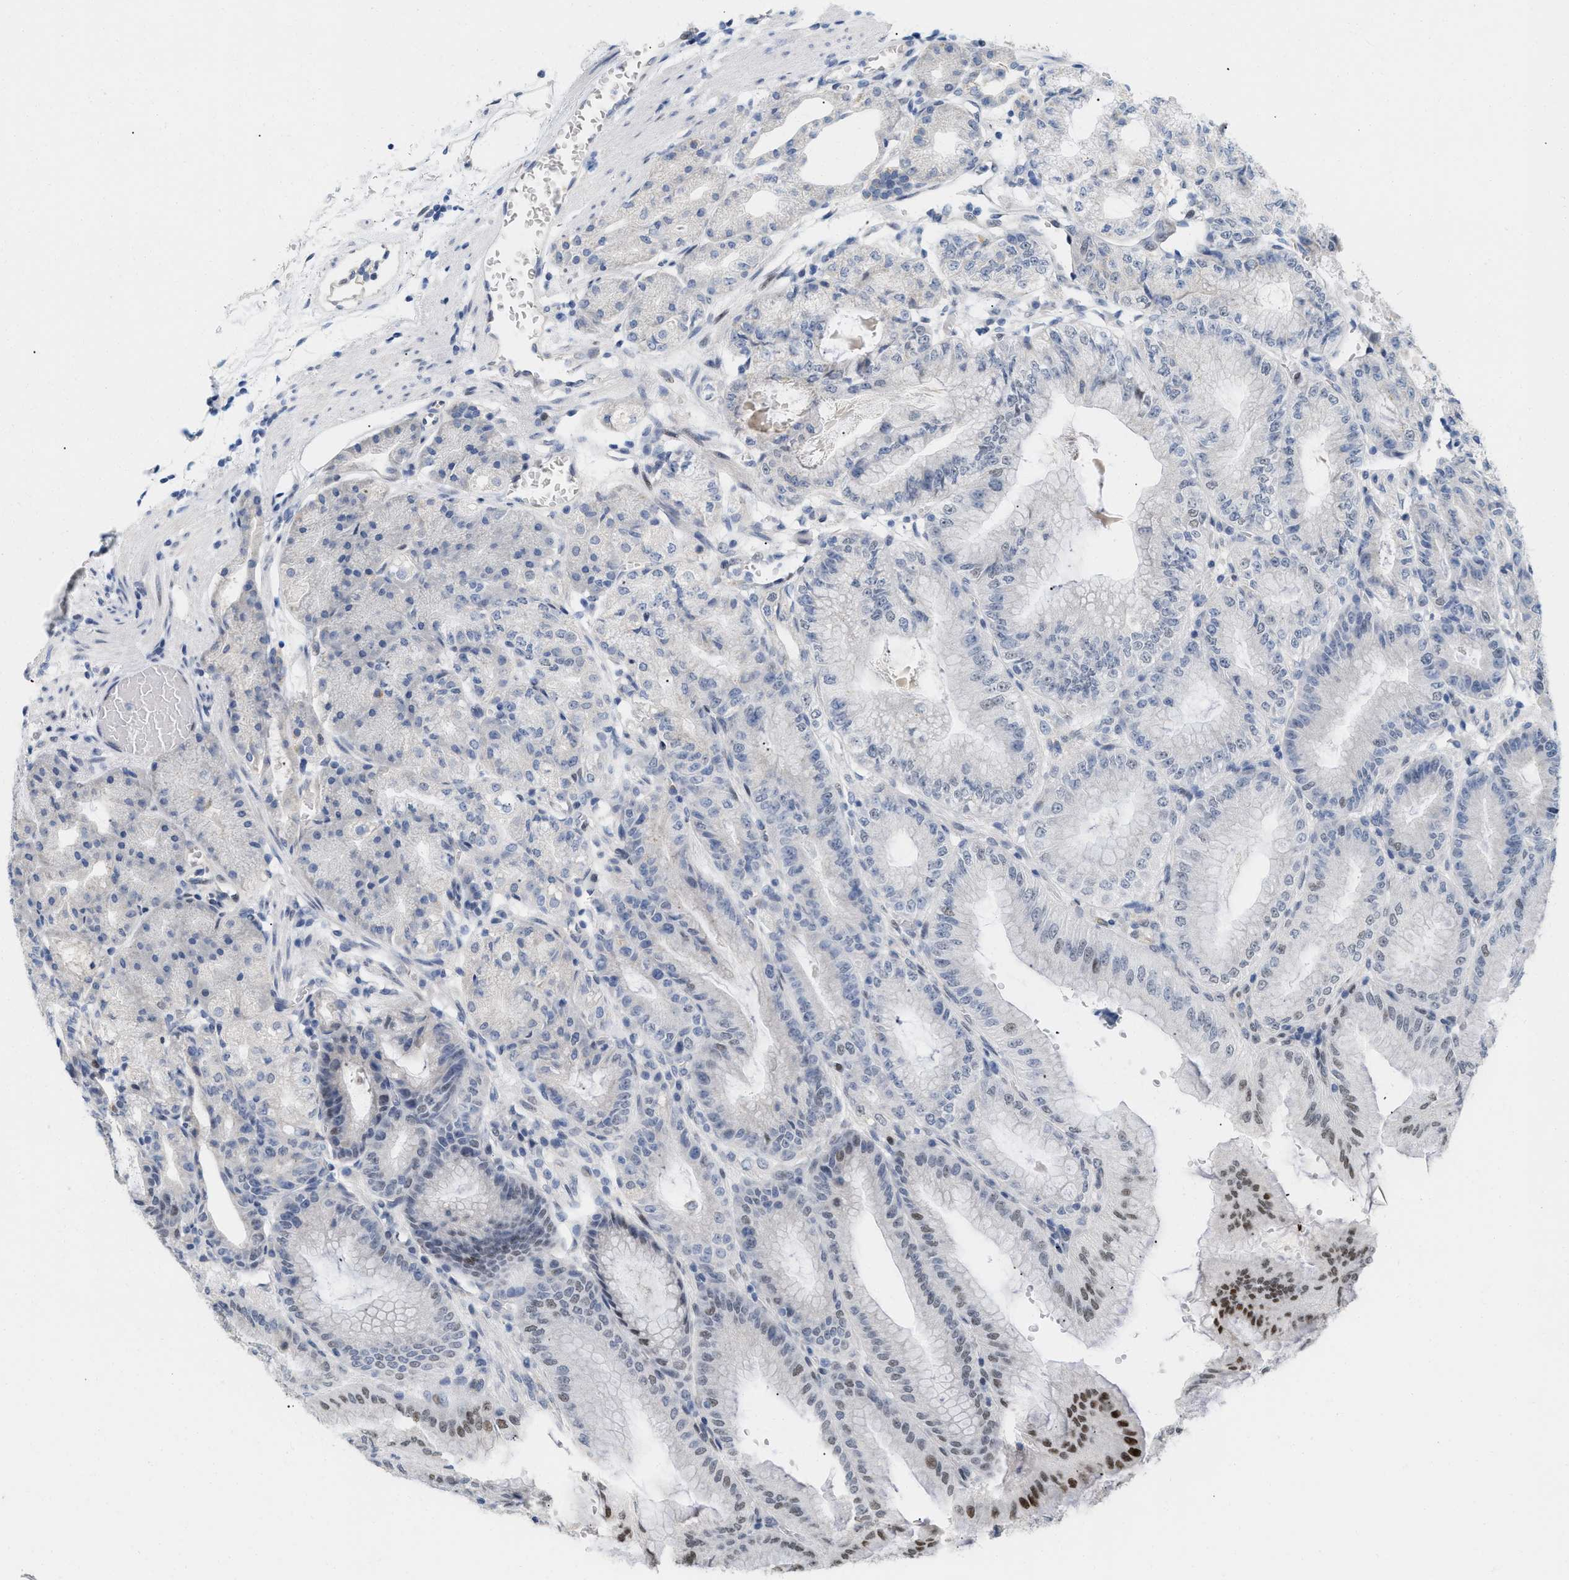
{"staining": {"intensity": "strong", "quantity": "<25%", "location": "nuclear"}, "tissue": "stomach", "cell_type": "Glandular cells", "image_type": "normal", "snomed": [{"axis": "morphology", "description": "Normal tissue, NOS"}, {"axis": "topography", "description": "Stomach, lower"}], "caption": "Strong nuclear expression for a protein is appreciated in about <25% of glandular cells of normal stomach using immunohistochemistry.", "gene": "PPARD", "patient": {"sex": "male", "age": 71}}